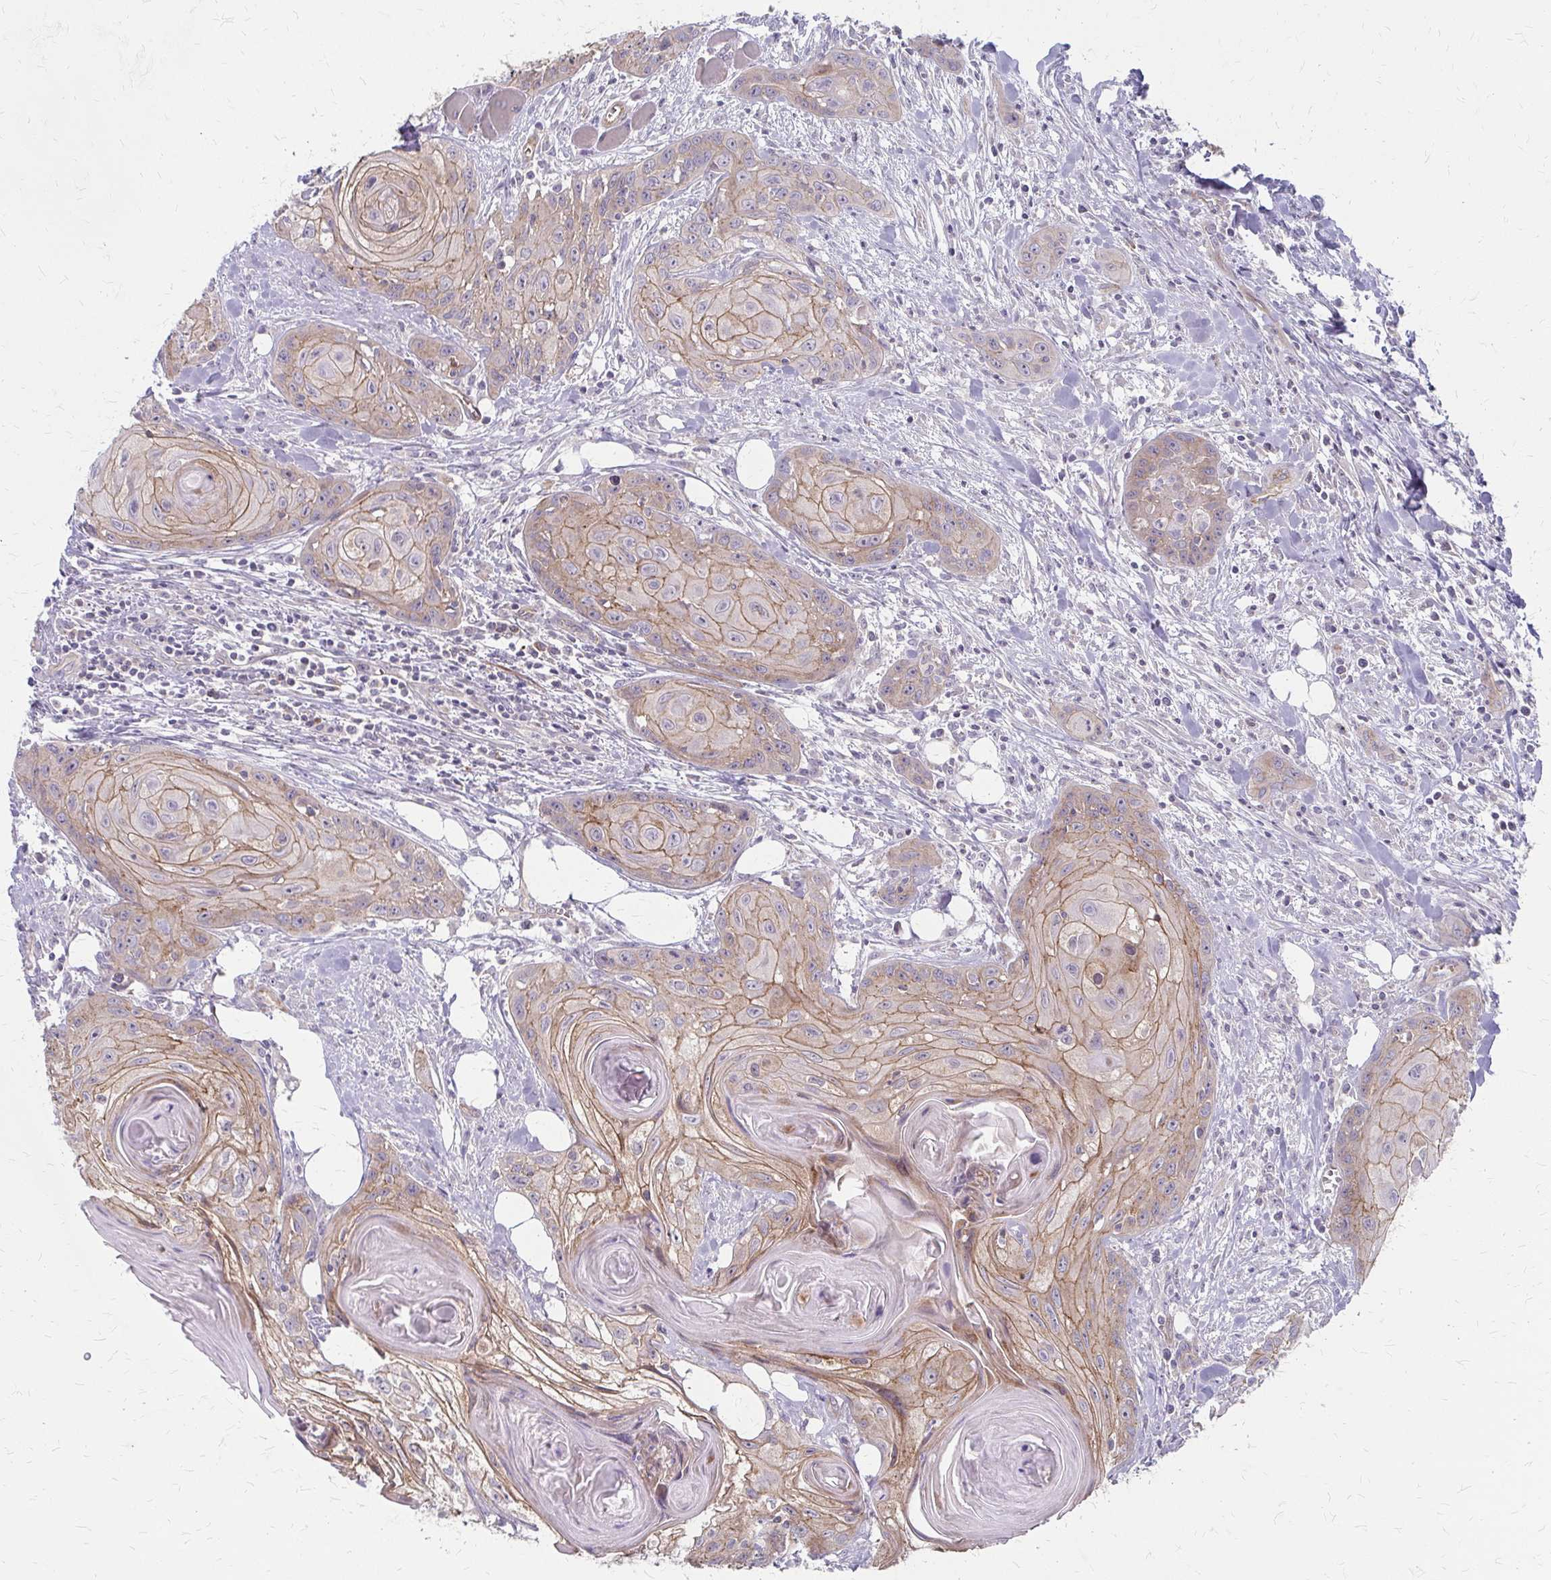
{"staining": {"intensity": "moderate", "quantity": "25%-75%", "location": "cytoplasmic/membranous"}, "tissue": "head and neck cancer", "cell_type": "Tumor cells", "image_type": "cancer", "snomed": [{"axis": "morphology", "description": "Squamous cell carcinoma, NOS"}, {"axis": "topography", "description": "Oral tissue"}, {"axis": "topography", "description": "Head-Neck"}], "caption": "A high-resolution histopathology image shows IHC staining of head and neck cancer (squamous cell carcinoma), which reveals moderate cytoplasmic/membranous positivity in about 25%-75% of tumor cells.", "gene": "ZNF383", "patient": {"sex": "male", "age": 58}}